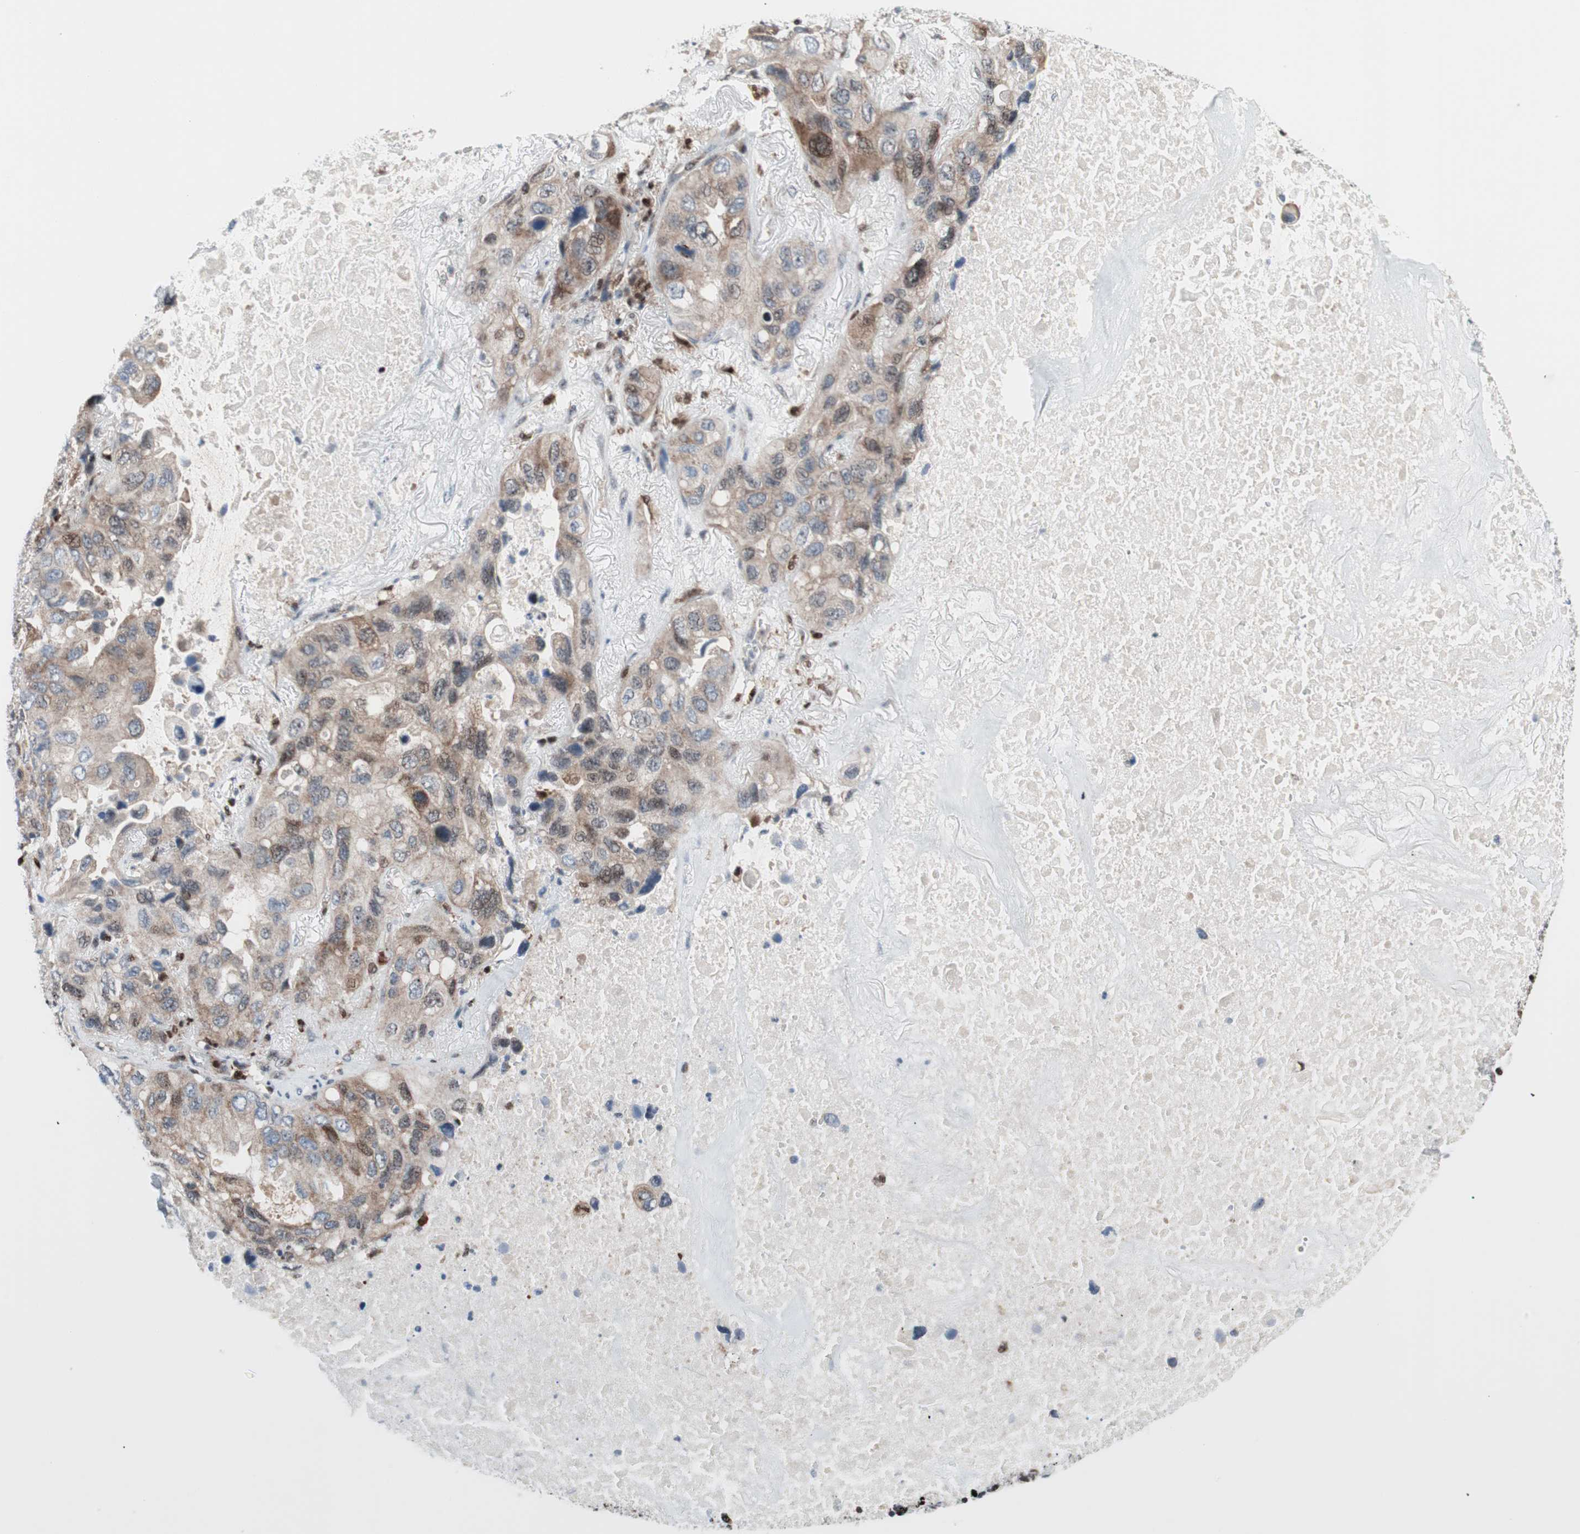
{"staining": {"intensity": "weak", "quantity": ">75%", "location": "cytoplasmic/membranous,nuclear"}, "tissue": "lung cancer", "cell_type": "Tumor cells", "image_type": "cancer", "snomed": [{"axis": "morphology", "description": "Squamous cell carcinoma, NOS"}, {"axis": "topography", "description": "Lung"}], "caption": "Squamous cell carcinoma (lung) stained for a protein (brown) displays weak cytoplasmic/membranous and nuclear positive staining in about >75% of tumor cells.", "gene": "RGS10", "patient": {"sex": "female", "age": 73}}